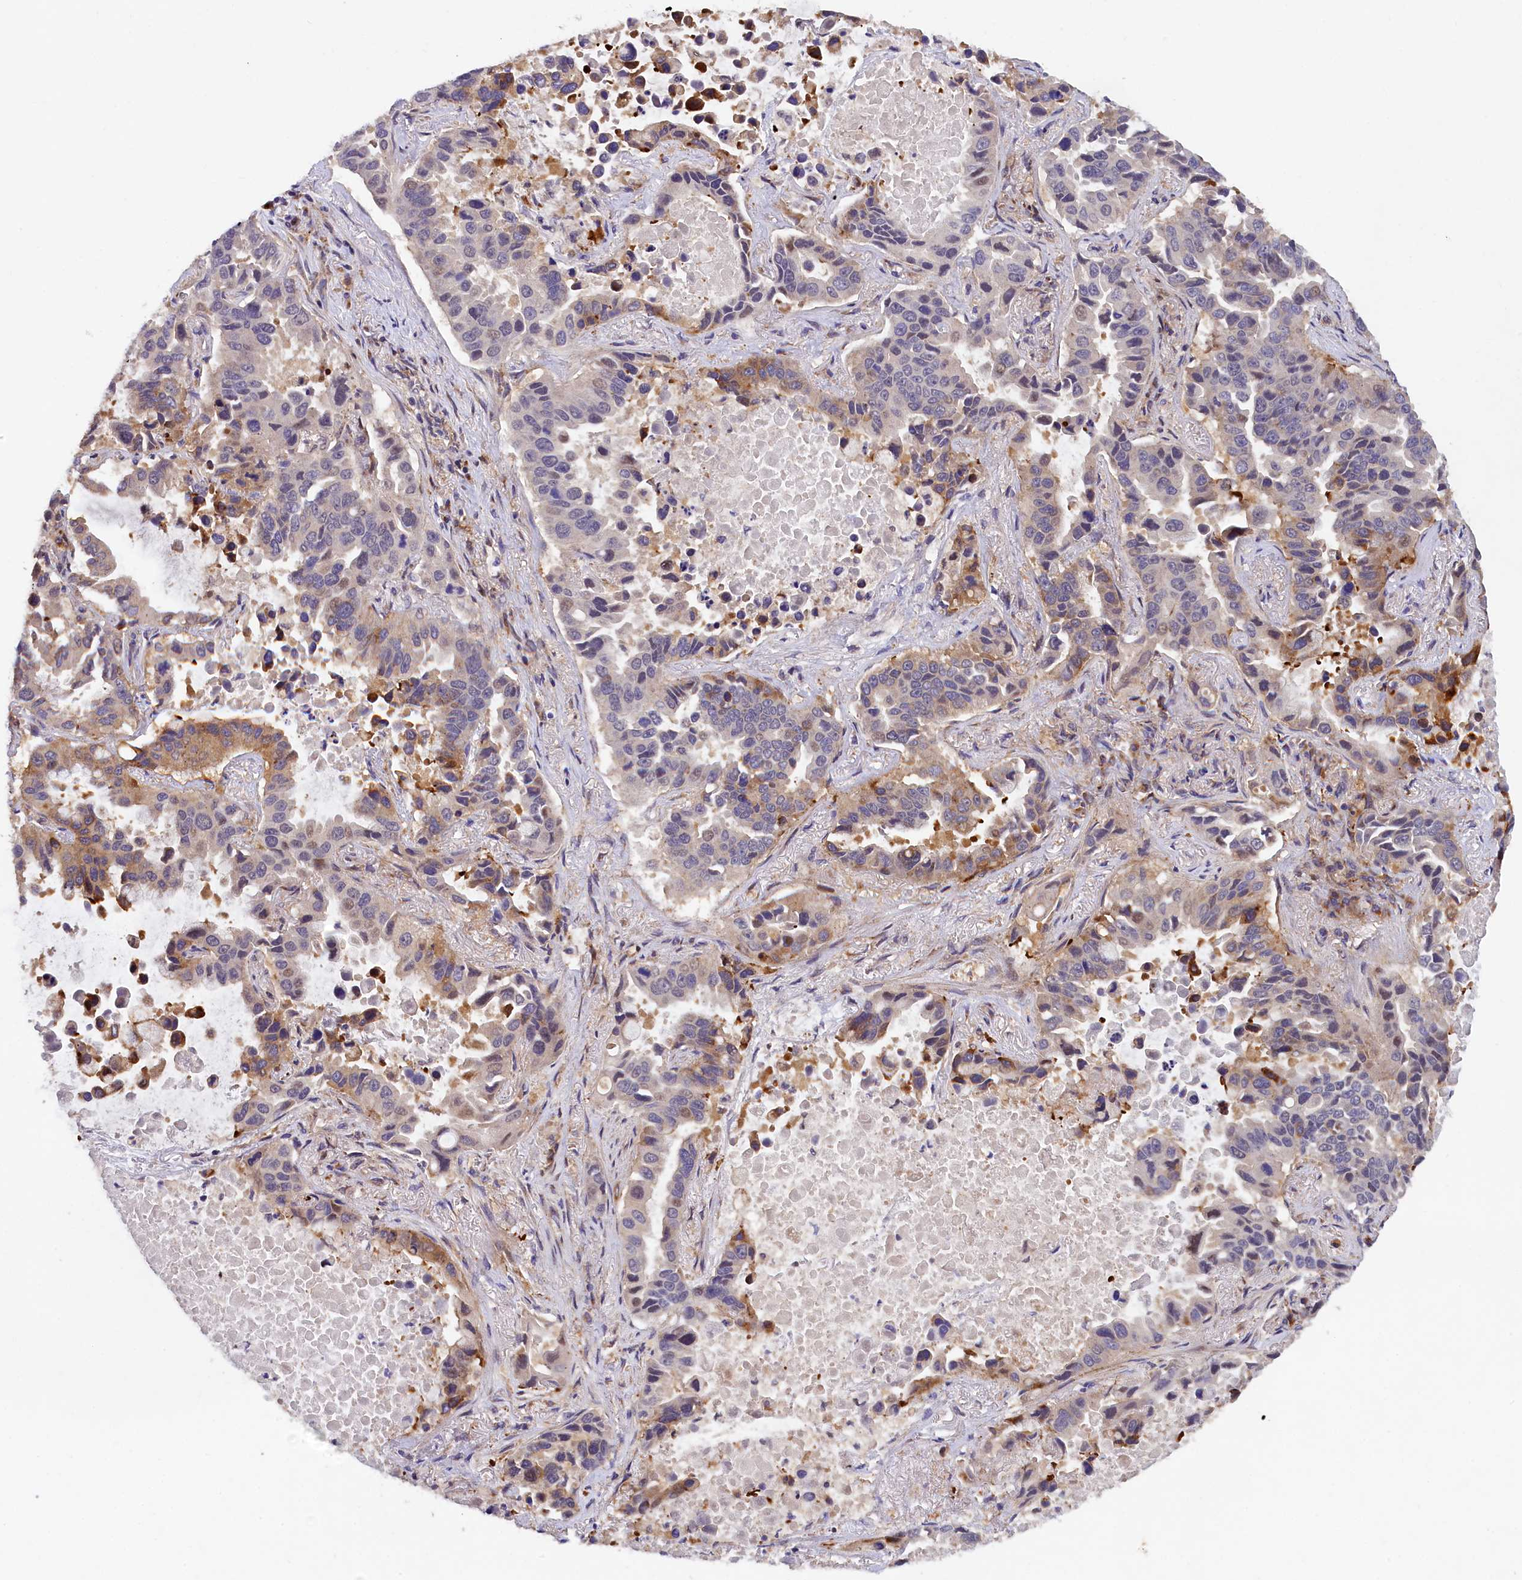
{"staining": {"intensity": "moderate", "quantity": "<25%", "location": "cytoplasmic/membranous"}, "tissue": "lung cancer", "cell_type": "Tumor cells", "image_type": "cancer", "snomed": [{"axis": "morphology", "description": "Adenocarcinoma, NOS"}, {"axis": "topography", "description": "Lung"}], "caption": "A photomicrograph showing moderate cytoplasmic/membranous positivity in approximately <25% of tumor cells in adenocarcinoma (lung), as visualized by brown immunohistochemical staining.", "gene": "NAIP", "patient": {"sex": "male", "age": 64}}